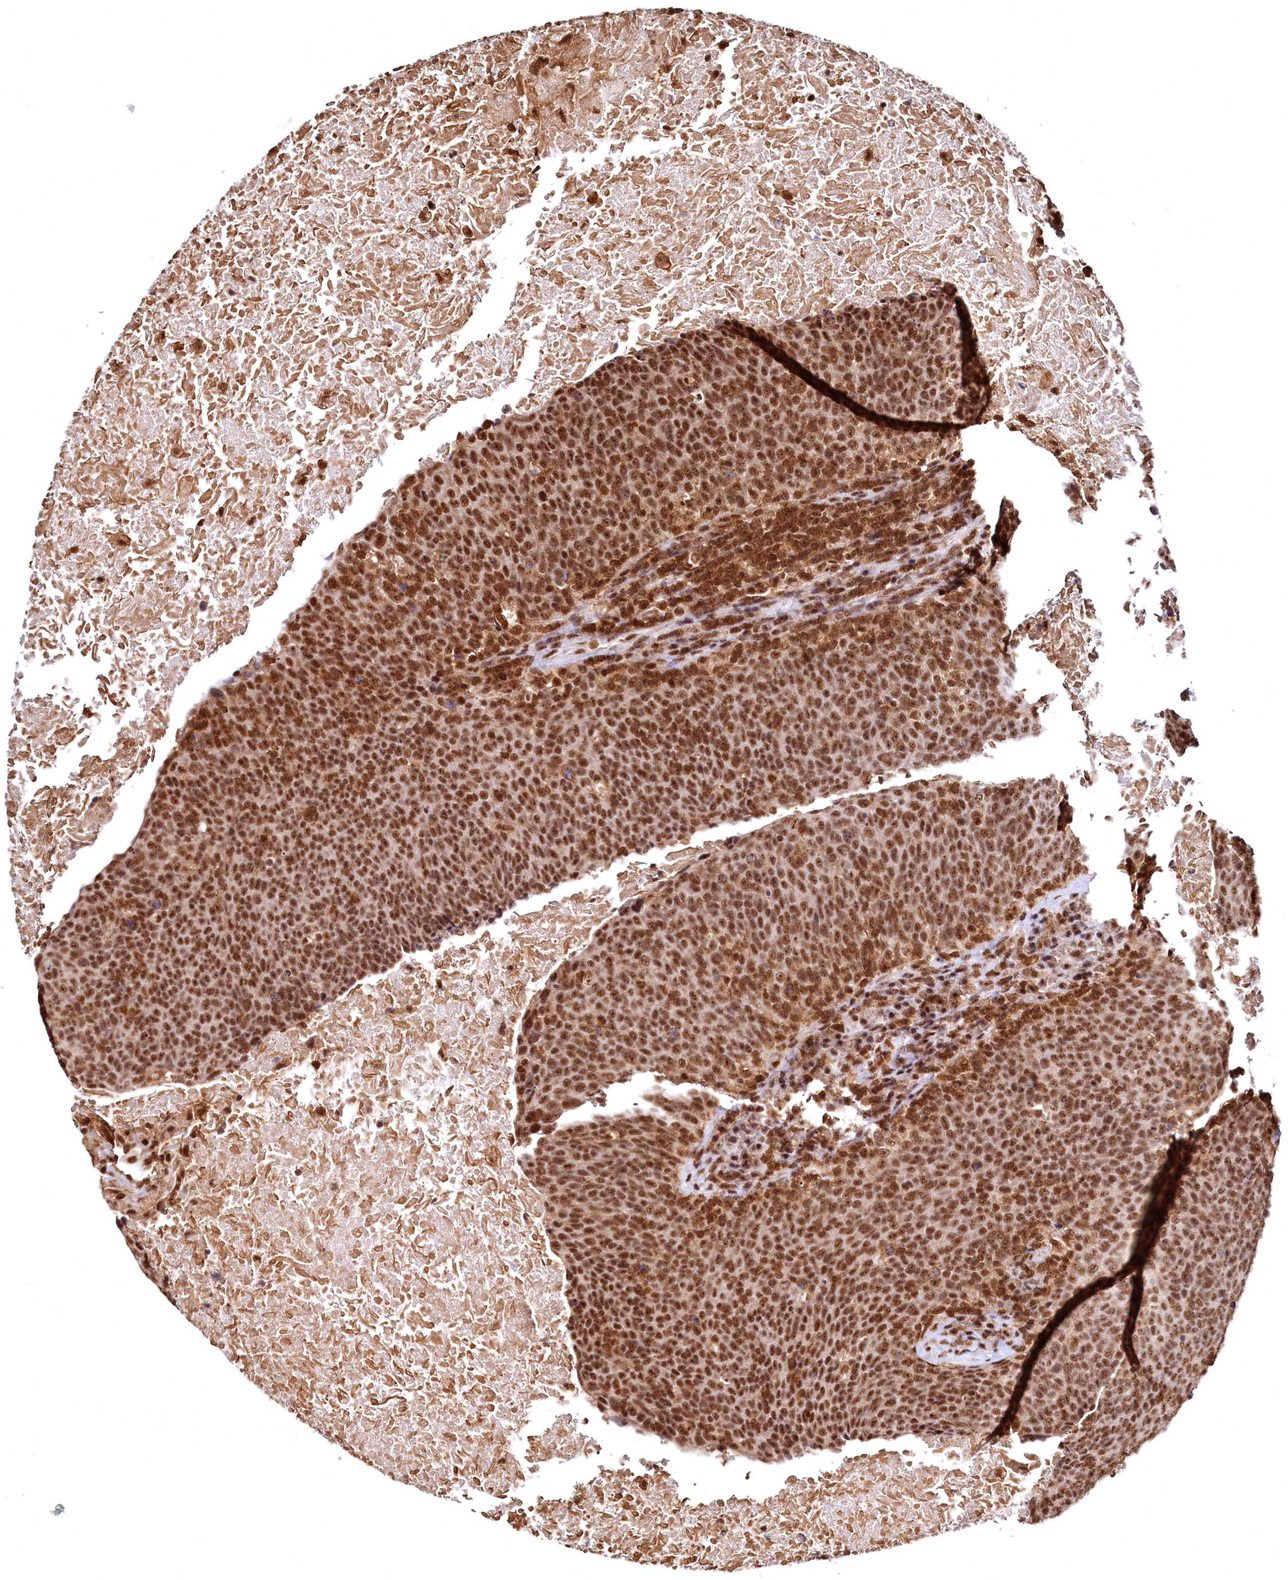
{"staining": {"intensity": "strong", "quantity": ">75%", "location": "cytoplasmic/membranous,nuclear"}, "tissue": "head and neck cancer", "cell_type": "Tumor cells", "image_type": "cancer", "snomed": [{"axis": "morphology", "description": "Squamous cell carcinoma, NOS"}, {"axis": "morphology", "description": "Squamous cell carcinoma, metastatic, NOS"}, {"axis": "topography", "description": "Lymph node"}, {"axis": "topography", "description": "Head-Neck"}], "caption": "This micrograph demonstrates squamous cell carcinoma (head and neck) stained with immunohistochemistry to label a protein in brown. The cytoplasmic/membranous and nuclear of tumor cells show strong positivity for the protein. Nuclei are counter-stained blue.", "gene": "RSRC2", "patient": {"sex": "male", "age": 62}}